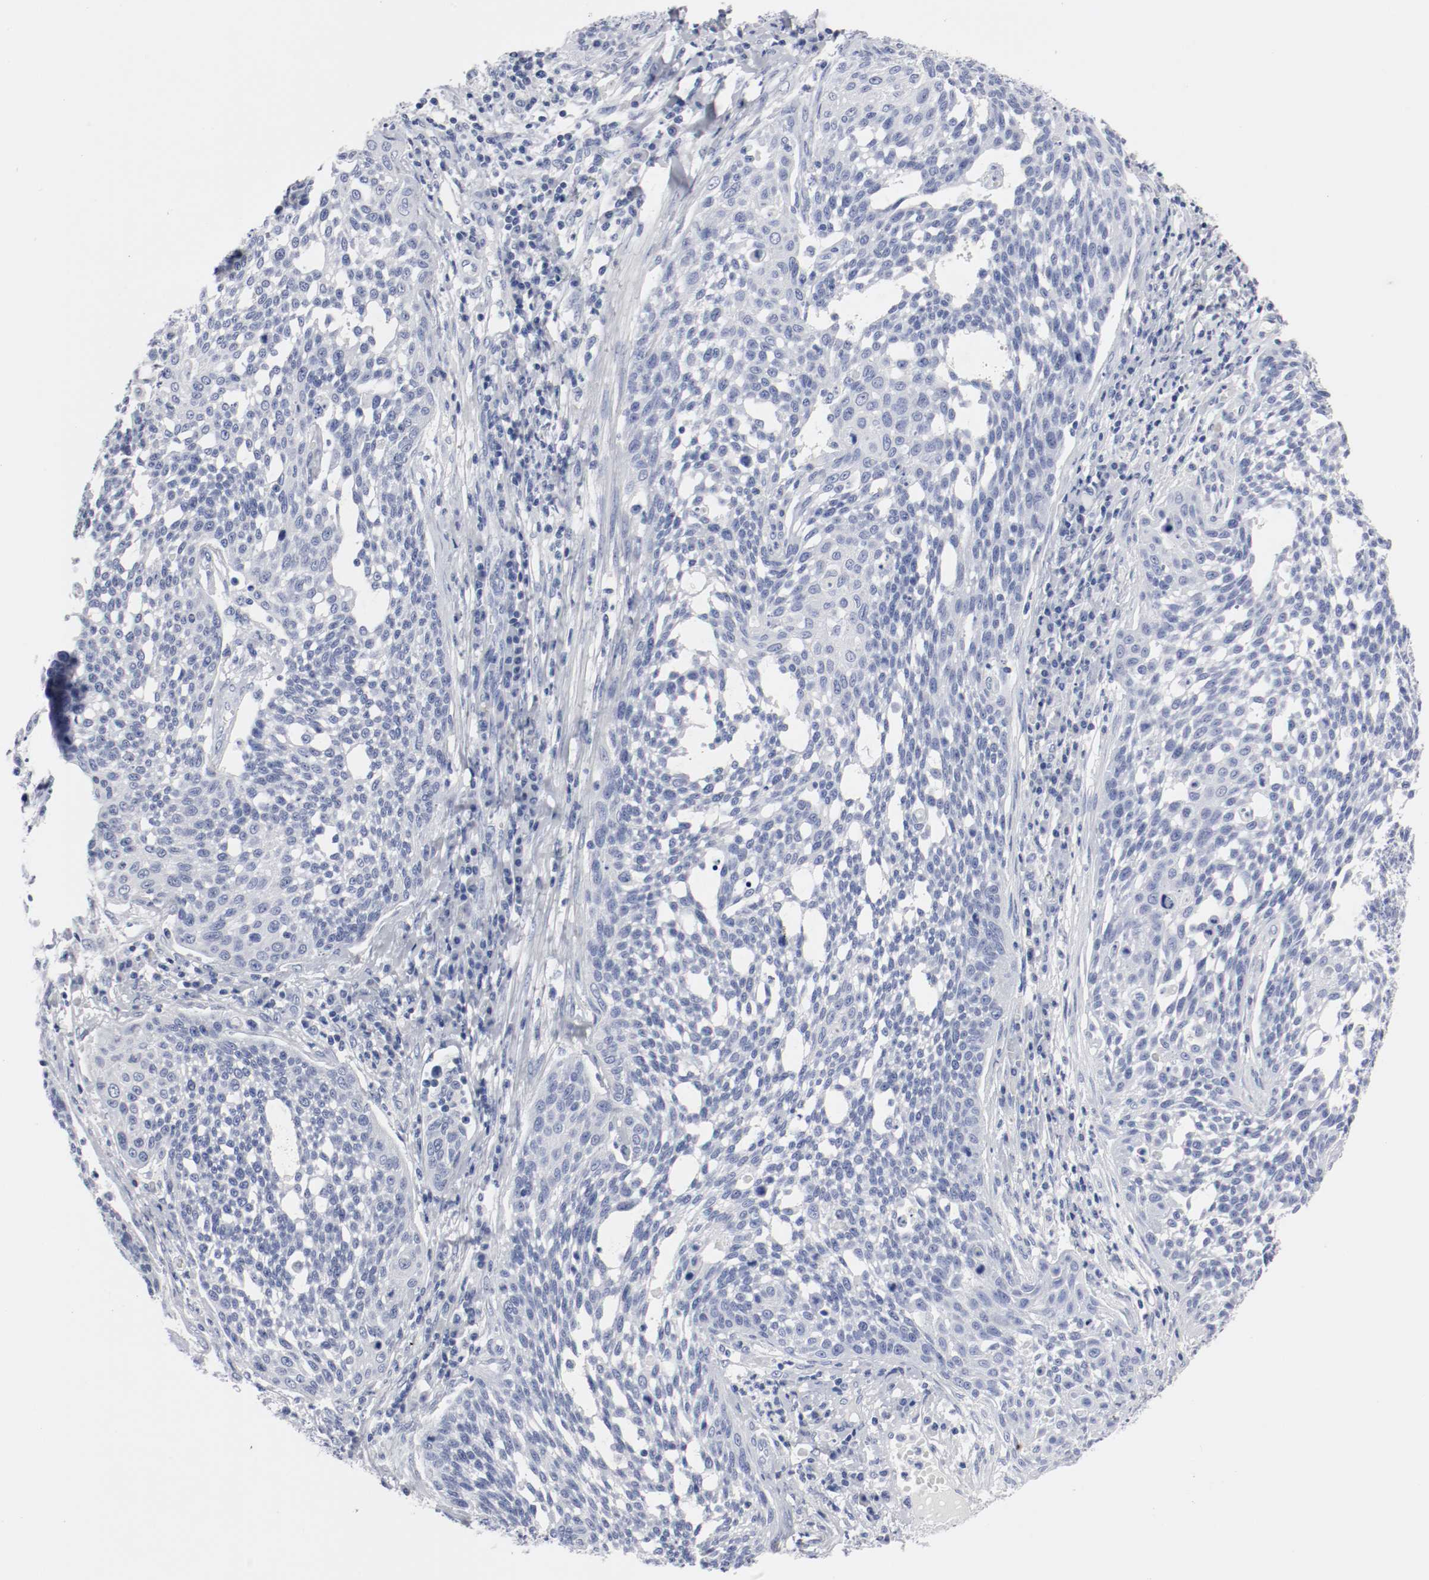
{"staining": {"intensity": "negative", "quantity": "none", "location": "none"}, "tissue": "cervical cancer", "cell_type": "Tumor cells", "image_type": "cancer", "snomed": [{"axis": "morphology", "description": "Squamous cell carcinoma, NOS"}, {"axis": "topography", "description": "Cervix"}], "caption": "There is no significant expression in tumor cells of squamous cell carcinoma (cervical).", "gene": "GAD1", "patient": {"sex": "female", "age": 34}}